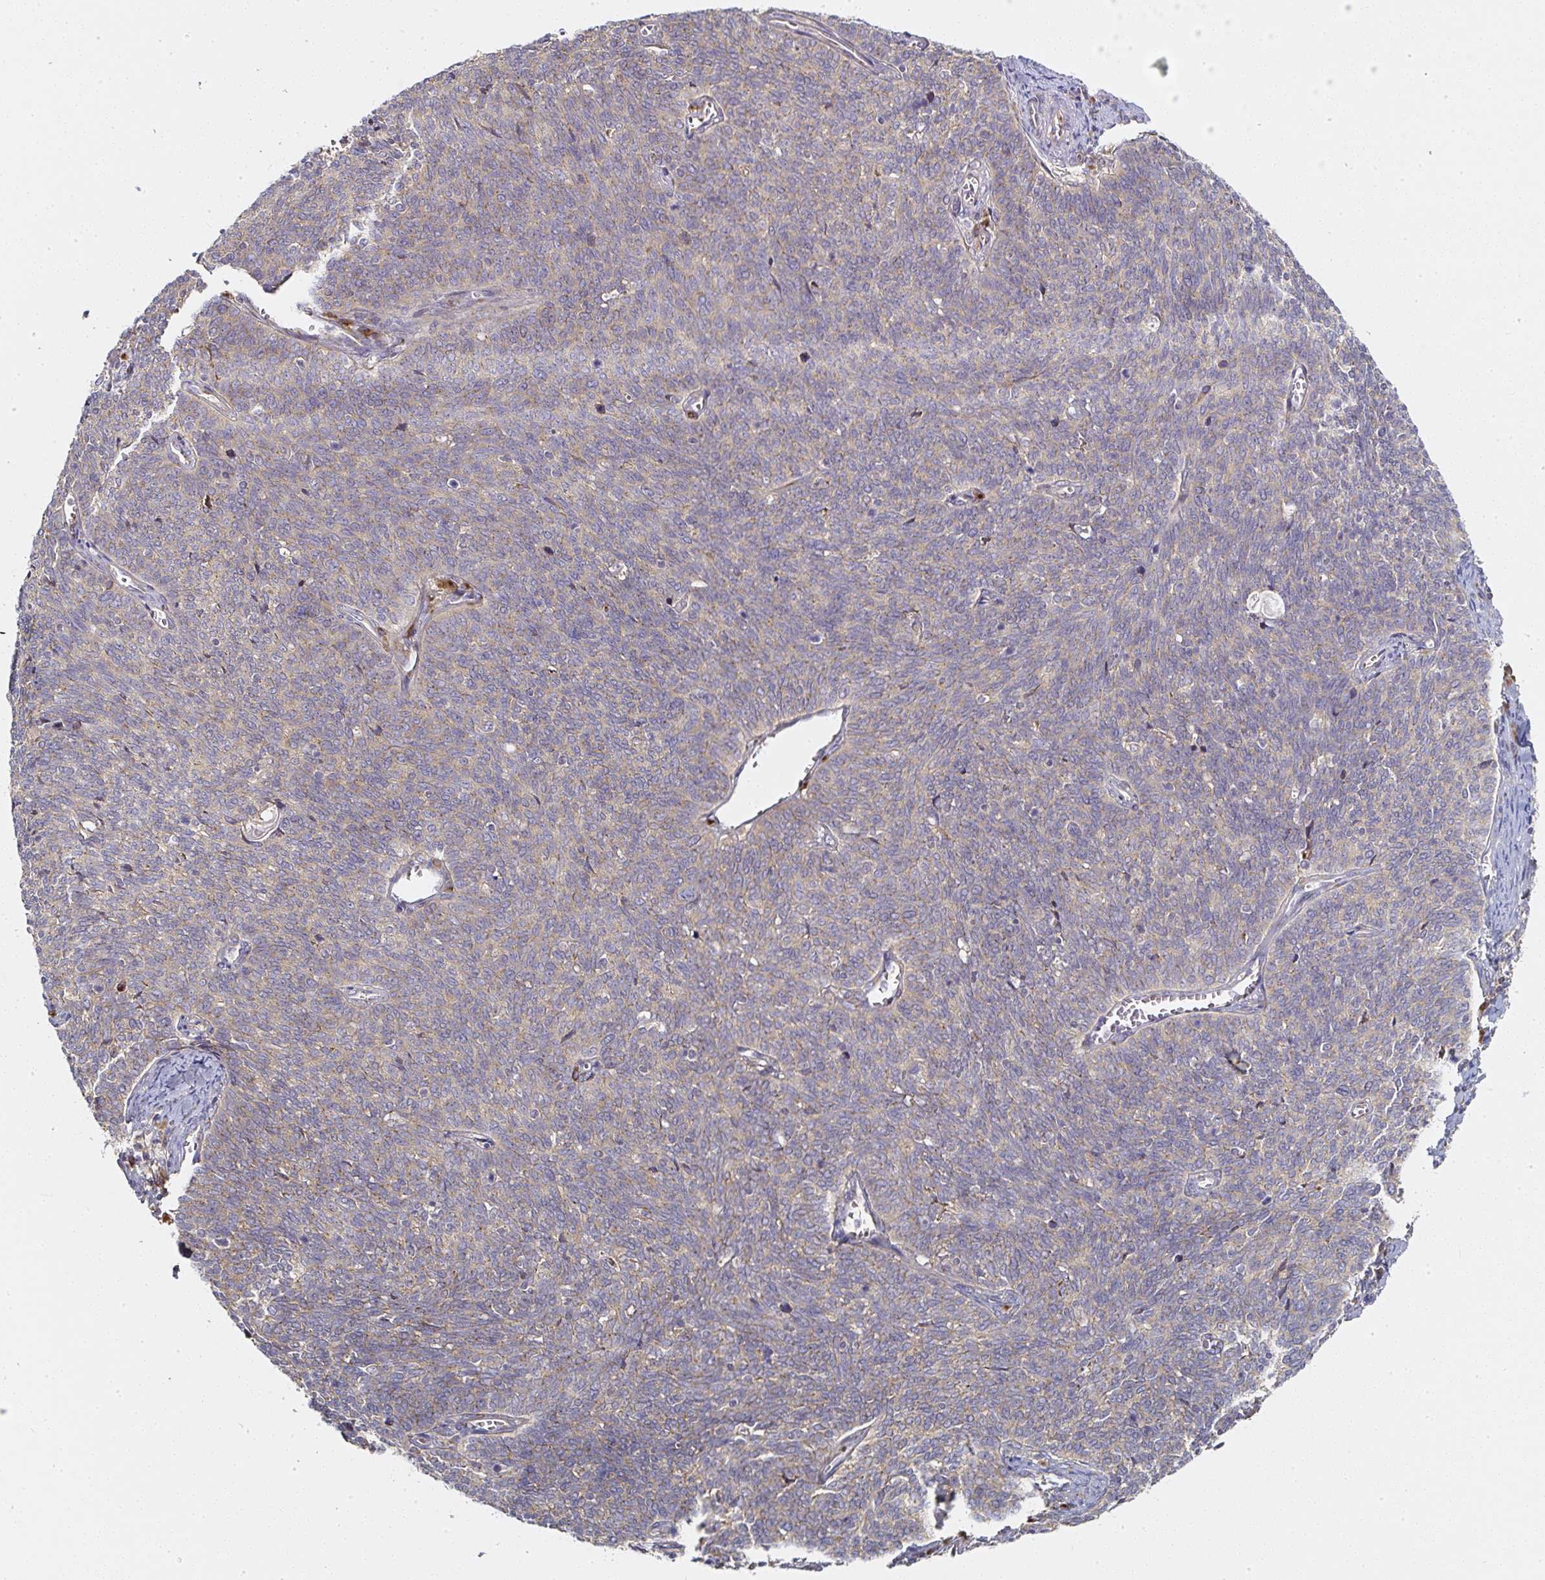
{"staining": {"intensity": "weak", "quantity": ">75%", "location": "cytoplasmic/membranous"}, "tissue": "cervical cancer", "cell_type": "Tumor cells", "image_type": "cancer", "snomed": [{"axis": "morphology", "description": "Squamous cell carcinoma, NOS"}, {"axis": "topography", "description": "Cervix"}], "caption": "Cervical cancer stained with a protein marker shows weak staining in tumor cells.", "gene": "MLX", "patient": {"sex": "female", "age": 39}}